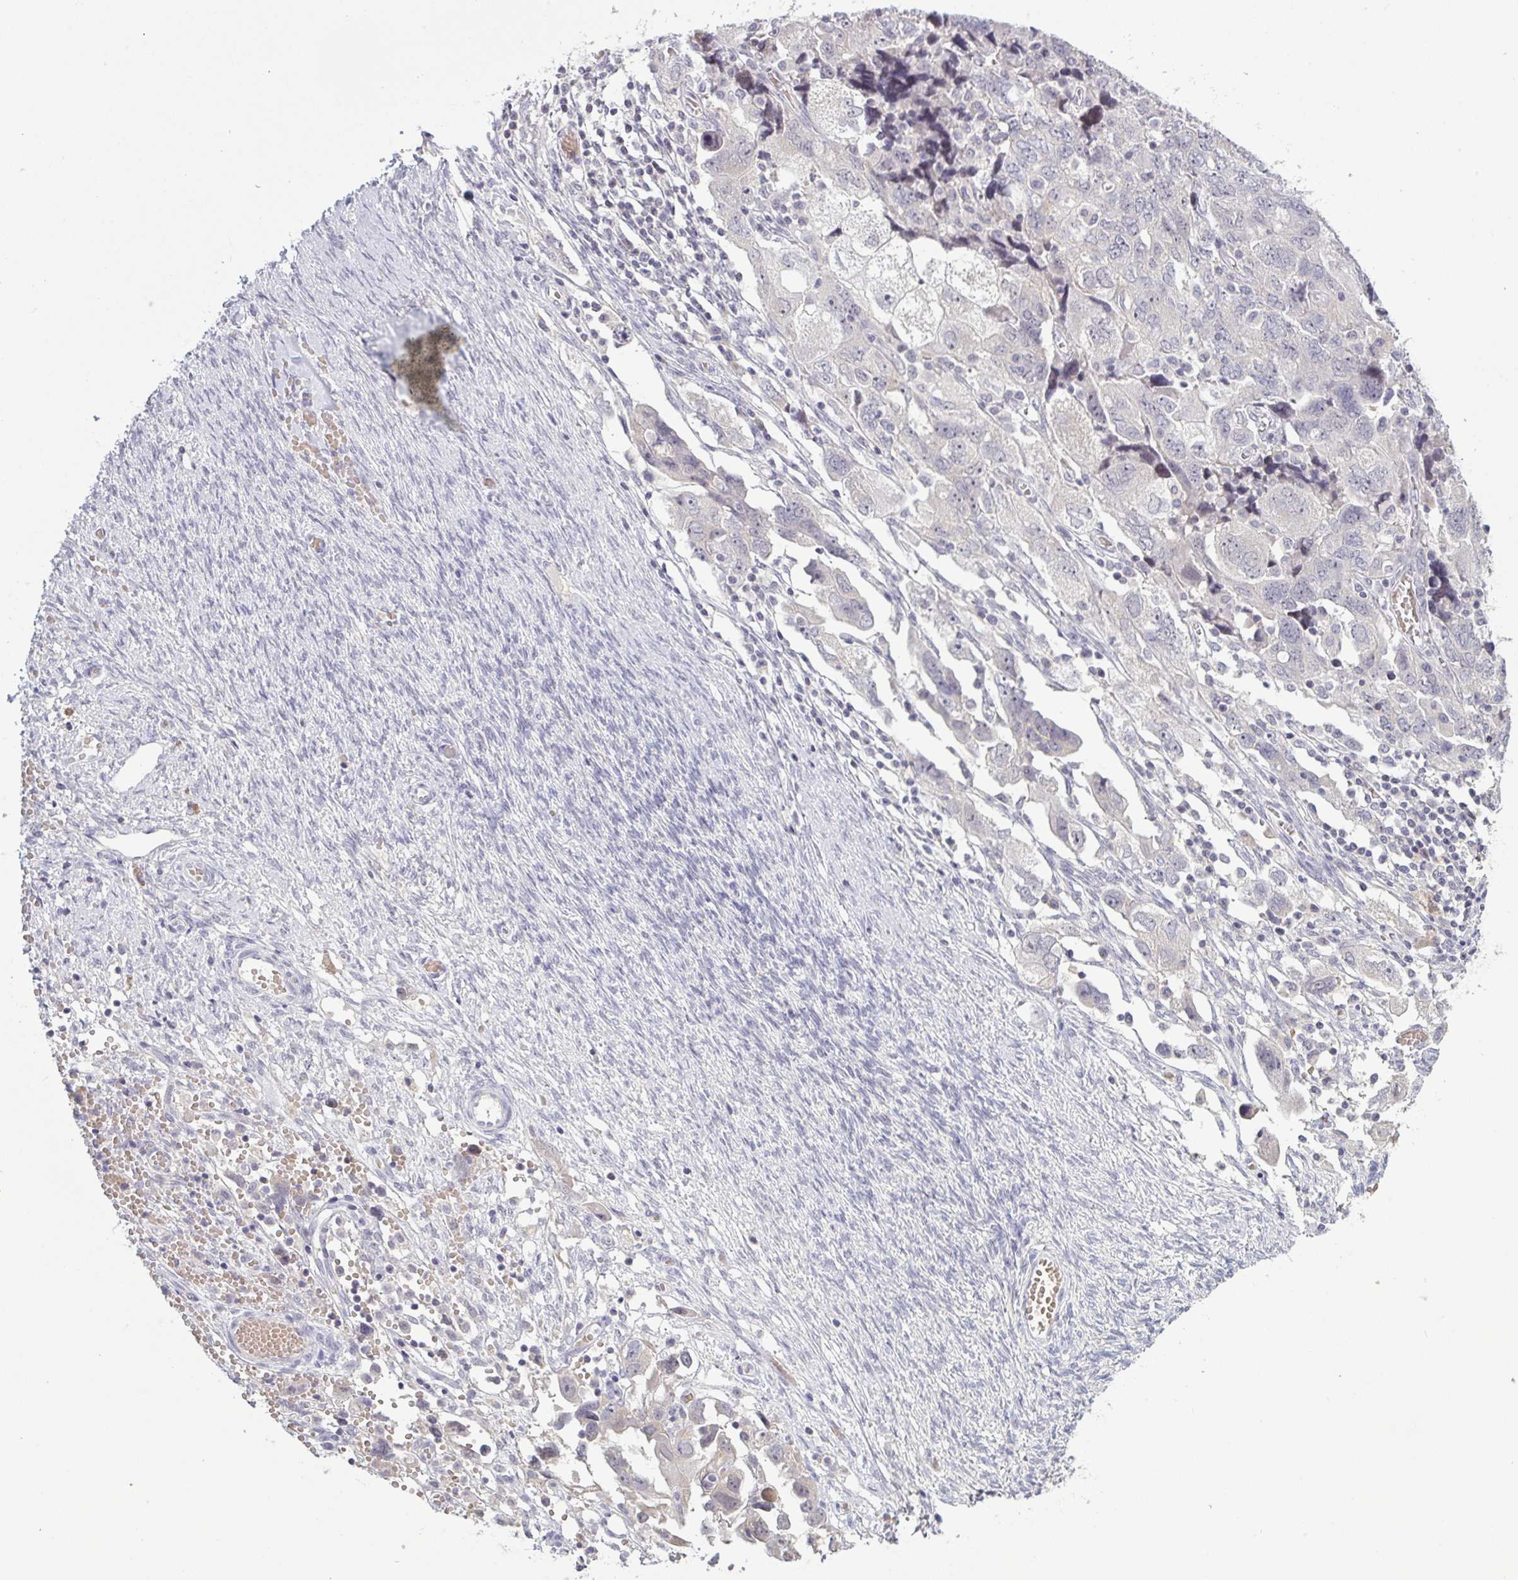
{"staining": {"intensity": "negative", "quantity": "none", "location": "none"}, "tissue": "ovarian cancer", "cell_type": "Tumor cells", "image_type": "cancer", "snomed": [{"axis": "morphology", "description": "Carcinoma, NOS"}, {"axis": "morphology", "description": "Cystadenocarcinoma, serous, NOS"}, {"axis": "topography", "description": "Ovary"}], "caption": "IHC of ovarian cancer (carcinoma) reveals no expression in tumor cells.", "gene": "ZNF784", "patient": {"sex": "female", "age": 69}}